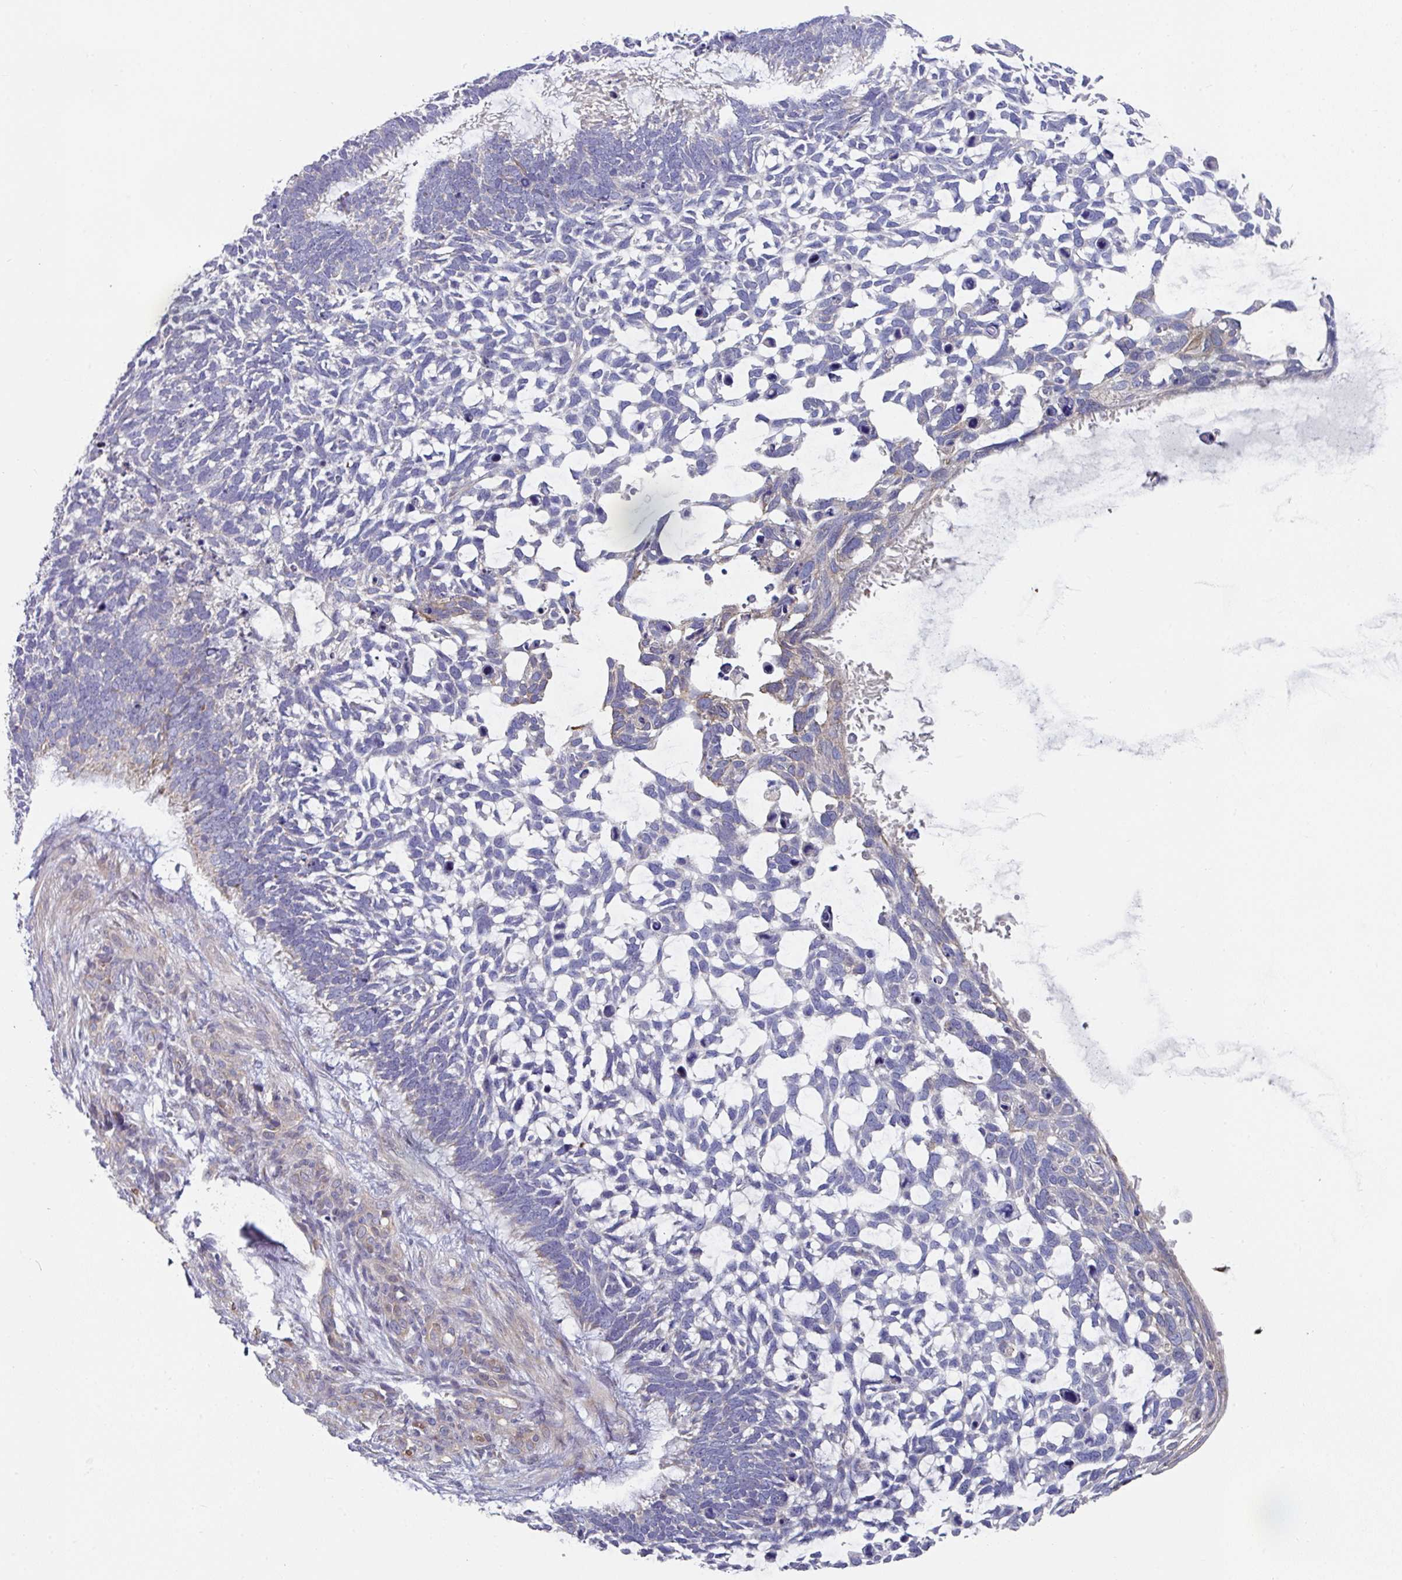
{"staining": {"intensity": "negative", "quantity": "none", "location": "none"}, "tissue": "skin cancer", "cell_type": "Tumor cells", "image_type": "cancer", "snomed": [{"axis": "morphology", "description": "Basal cell carcinoma"}, {"axis": "topography", "description": "Skin"}], "caption": "DAB immunohistochemical staining of human basal cell carcinoma (skin) displays no significant staining in tumor cells.", "gene": "PYROXD2", "patient": {"sex": "male", "age": 88}}